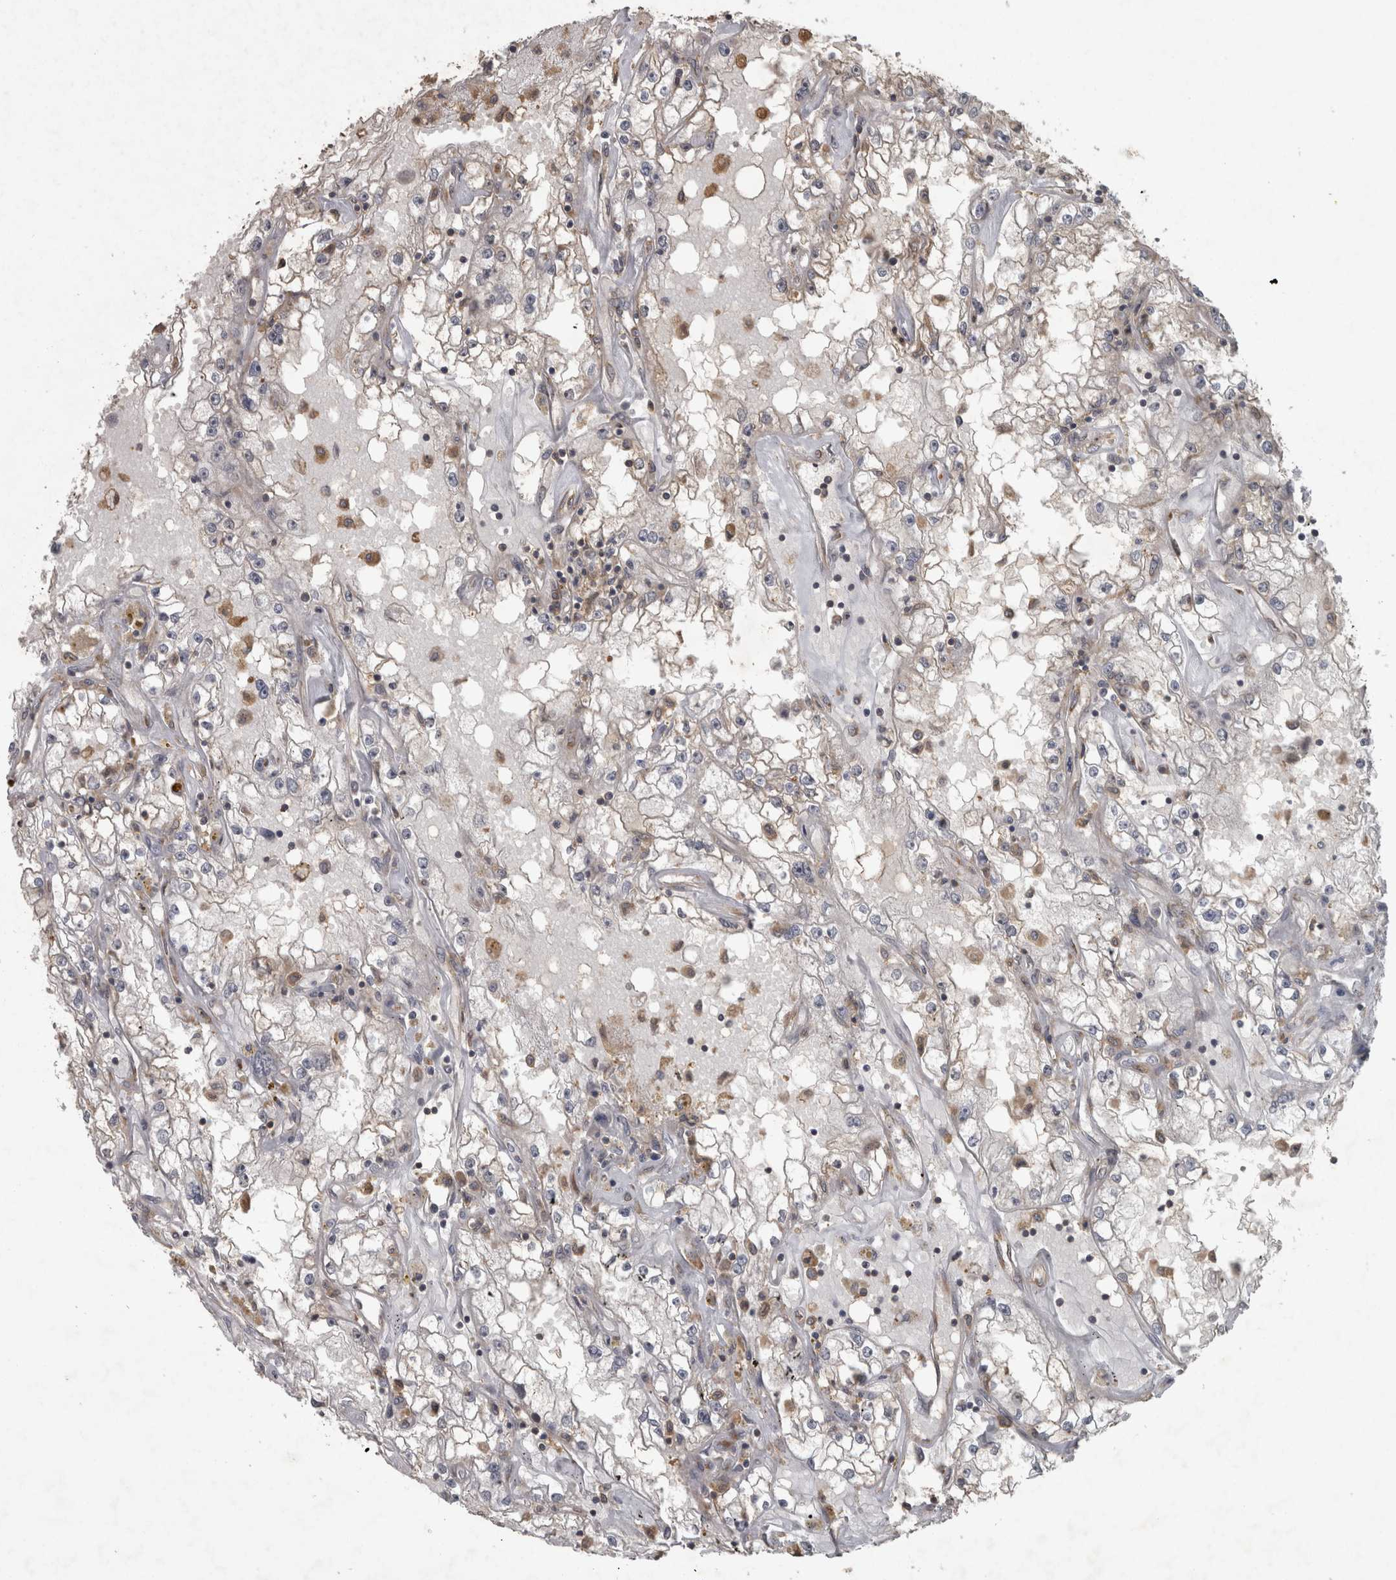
{"staining": {"intensity": "weak", "quantity": "<25%", "location": "cytoplasmic/membranous"}, "tissue": "renal cancer", "cell_type": "Tumor cells", "image_type": "cancer", "snomed": [{"axis": "morphology", "description": "Adenocarcinoma, NOS"}, {"axis": "topography", "description": "Kidney"}], "caption": "An IHC photomicrograph of adenocarcinoma (renal) is shown. There is no staining in tumor cells of adenocarcinoma (renal). (Immunohistochemistry (ihc), brightfield microscopy, high magnification).", "gene": "MICU3", "patient": {"sex": "male", "age": 56}}